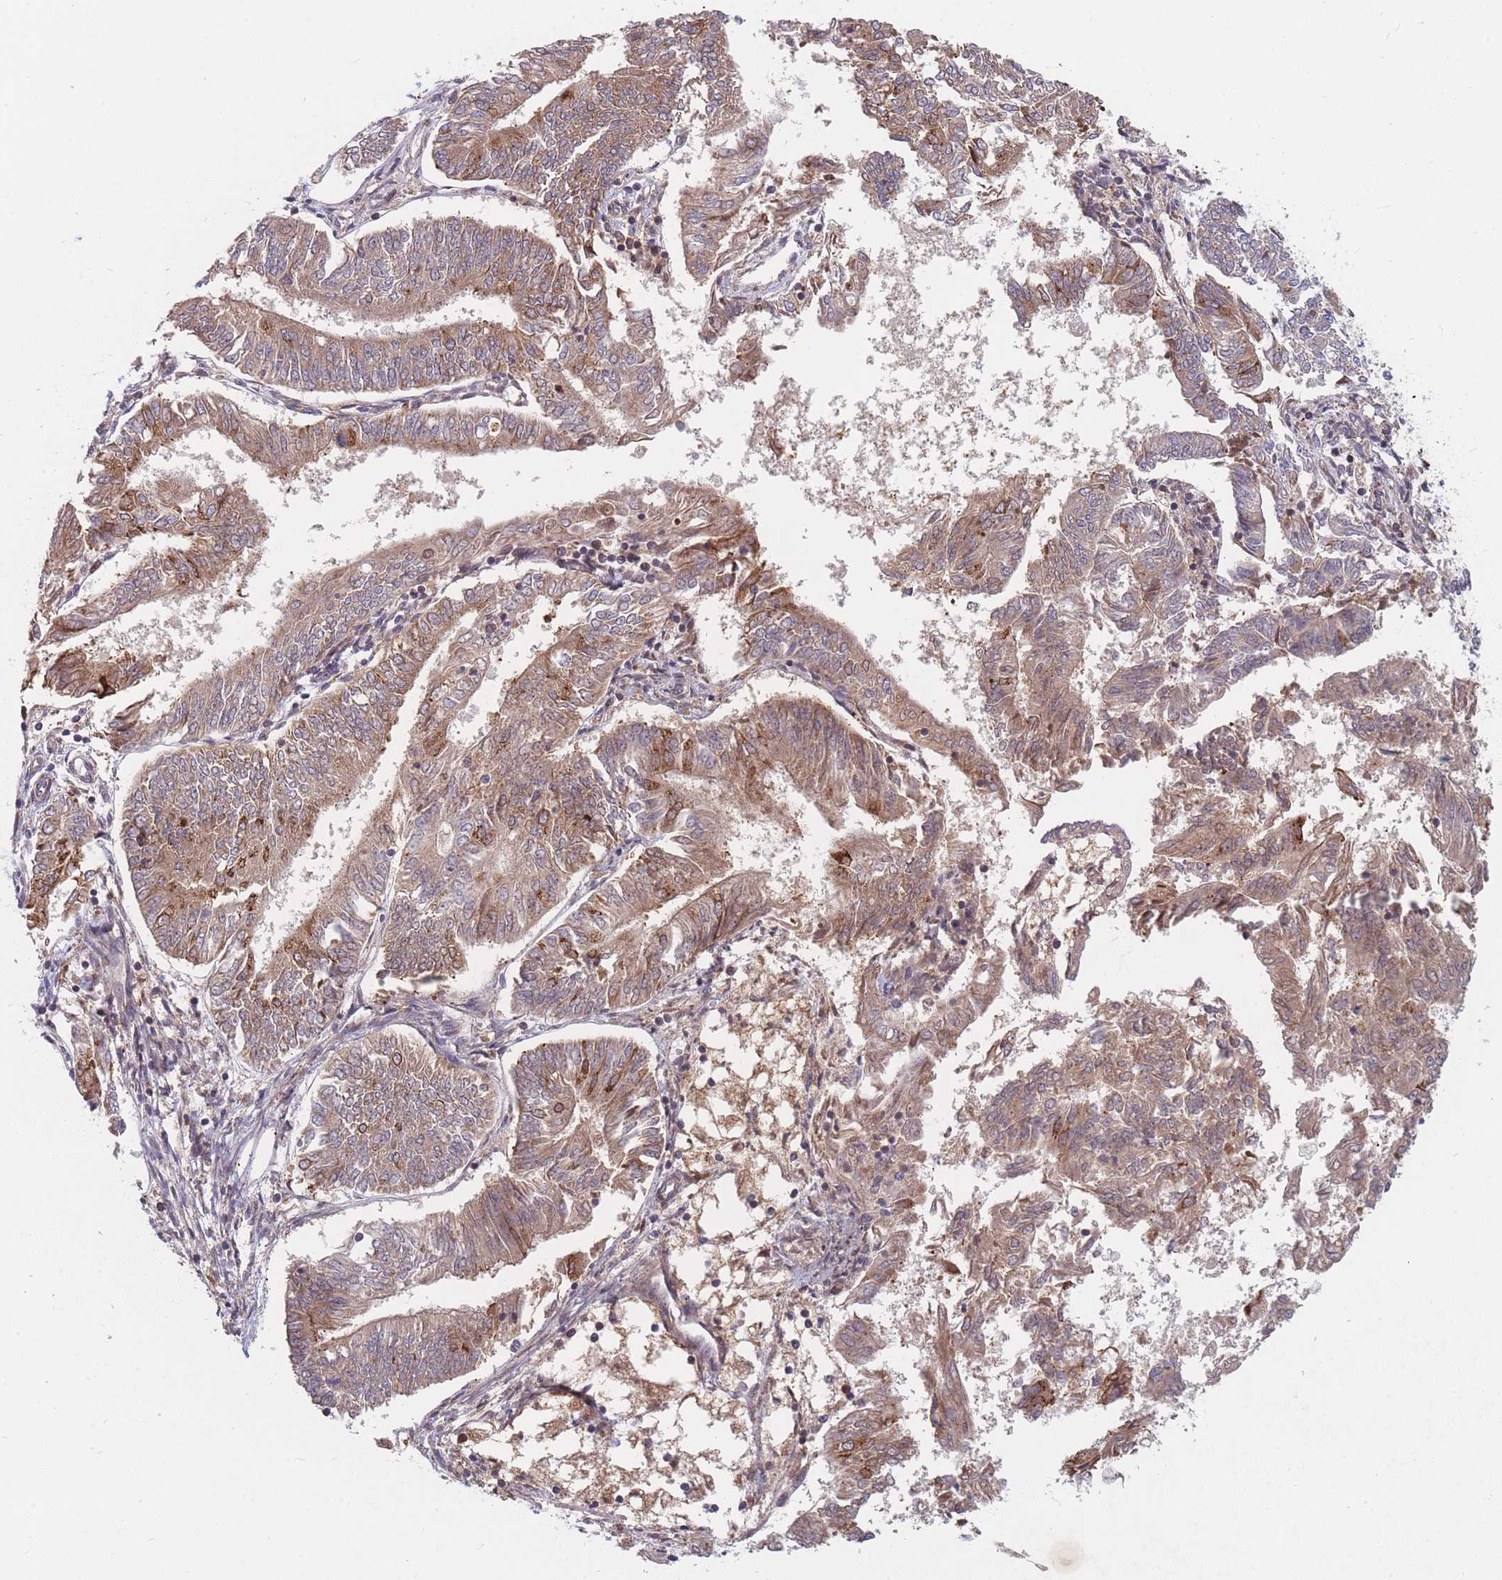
{"staining": {"intensity": "moderate", "quantity": ">75%", "location": "cytoplasmic/membranous"}, "tissue": "endometrial cancer", "cell_type": "Tumor cells", "image_type": "cancer", "snomed": [{"axis": "morphology", "description": "Adenocarcinoma, NOS"}, {"axis": "topography", "description": "Endometrium"}], "caption": "Adenocarcinoma (endometrial) was stained to show a protein in brown. There is medium levels of moderate cytoplasmic/membranous positivity in approximately >75% of tumor cells.", "gene": "TMEM131L", "patient": {"sex": "female", "age": 58}}